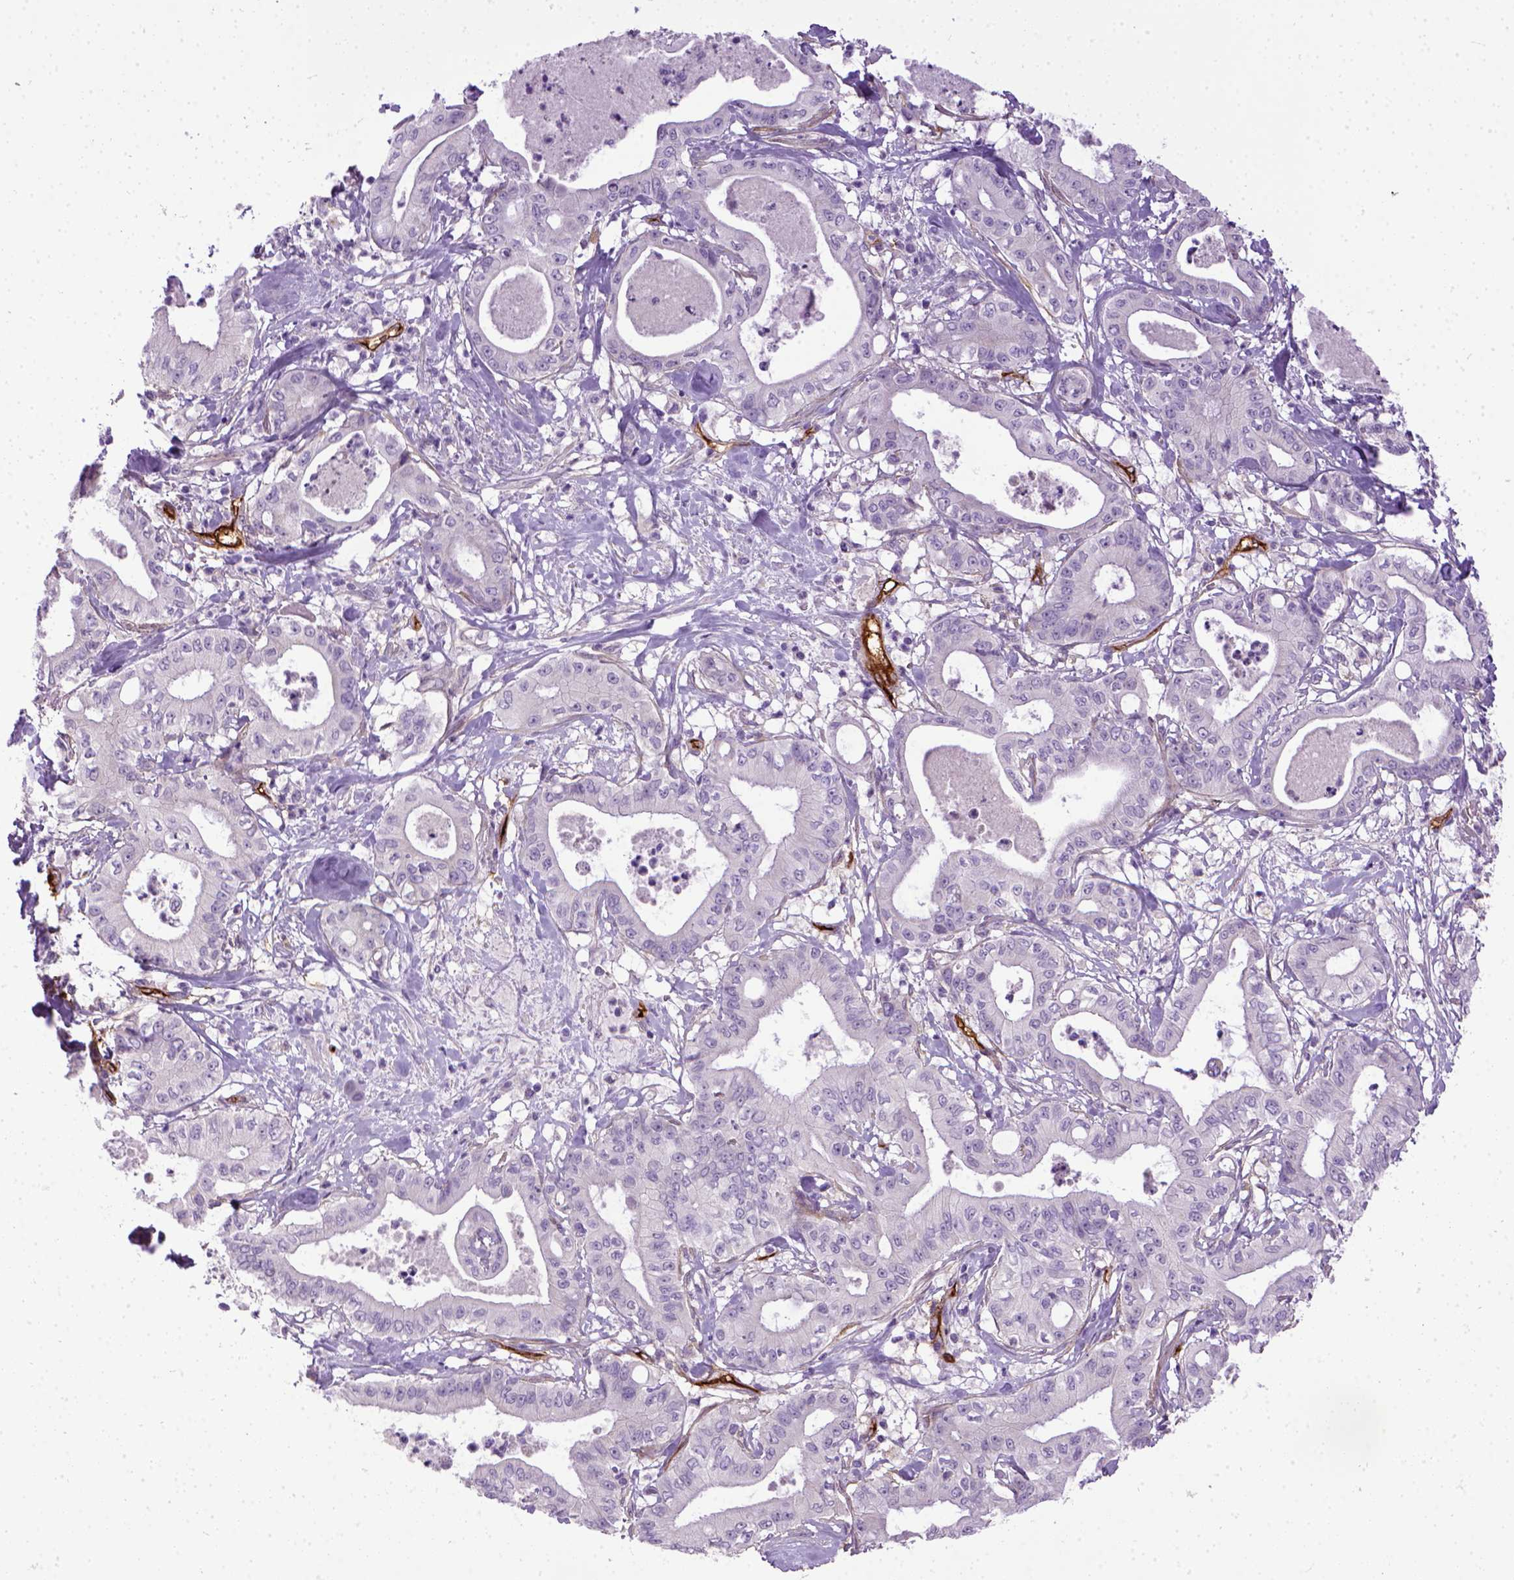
{"staining": {"intensity": "negative", "quantity": "none", "location": "none"}, "tissue": "pancreatic cancer", "cell_type": "Tumor cells", "image_type": "cancer", "snomed": [{"axis": "morphology", "description": "Adenocarcinoma, NOS"}, {"axis": "topography", "description": "Pancreas"}], "caption": "Pancreatic cancer was stained to show a protein in brown. There is no significant staining in tumor cells.", "gene": "ENG", "patient": {"sex": "male", "age": 71}}